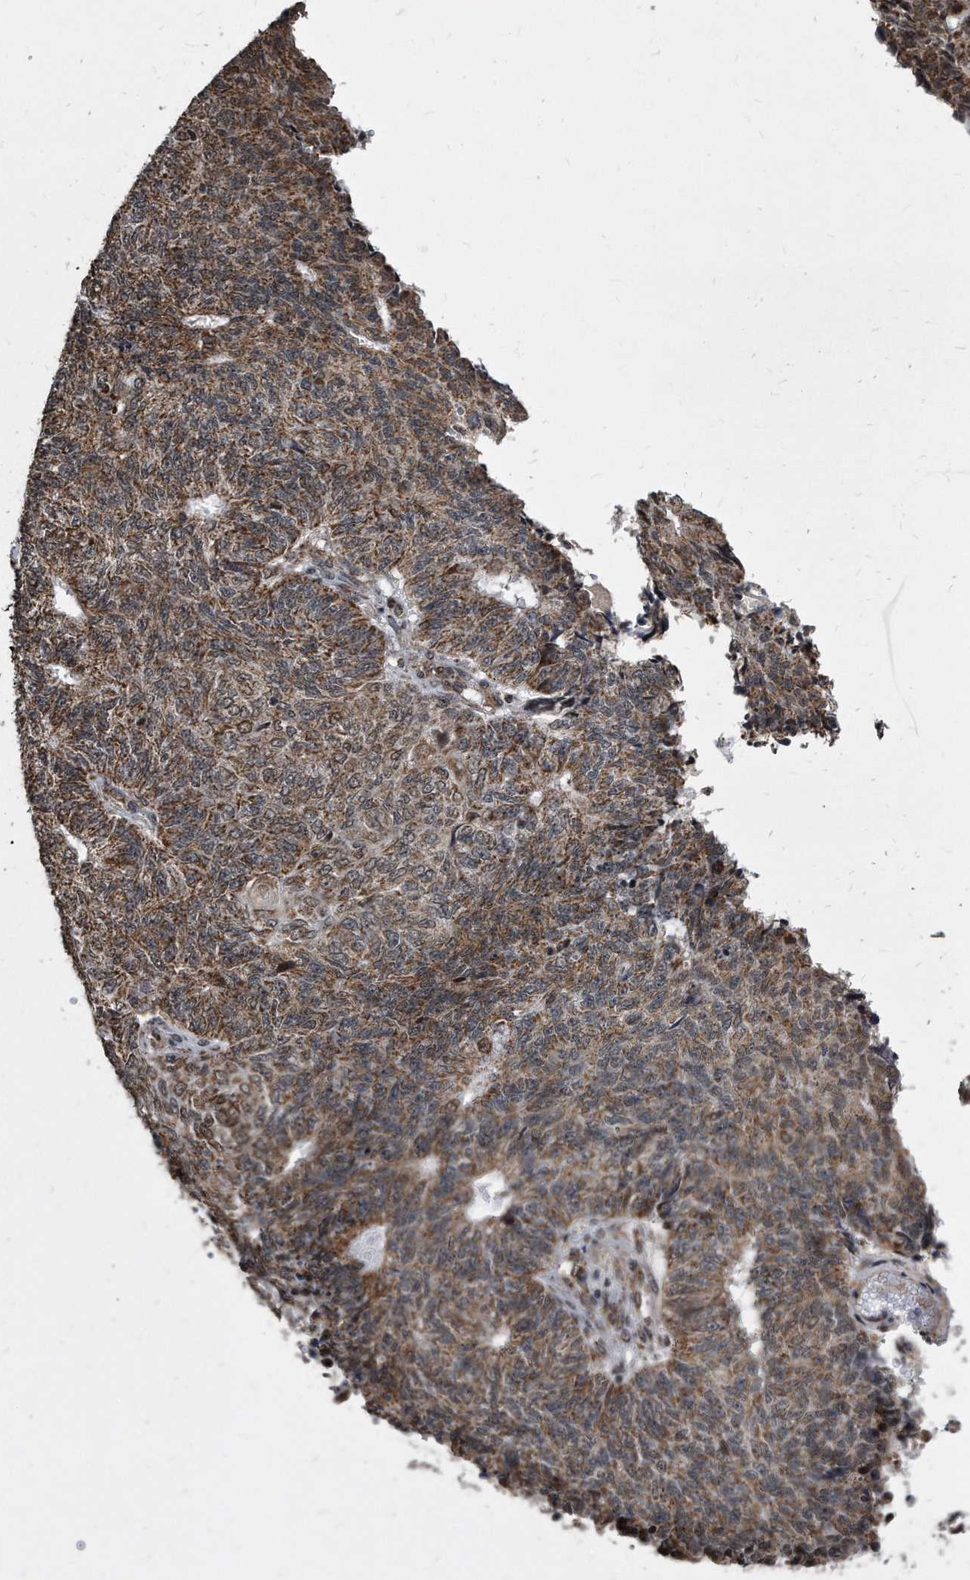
{"staining": {"intensity": "moderate", "quantity": ">75%", "location": "cytoplasmic/membranous"}, "tissue": "endometrial cancer", "cell_type": "Tumor cells", "image_type": "cancer", "snomed": [{"axis": "morphology", "description": "Adenocarcinoma, NOS"}, {"axis": "topography", "description": "Endometrium"}], "caption": "Protein expression analysis of endometrial adenocarcinoma demonstrates moderate cytoplasmic/membranous expression in approximately >75% of tumor cells.", "gene": "DUSP22", "patient": {"sex": "female", "age": 32}}